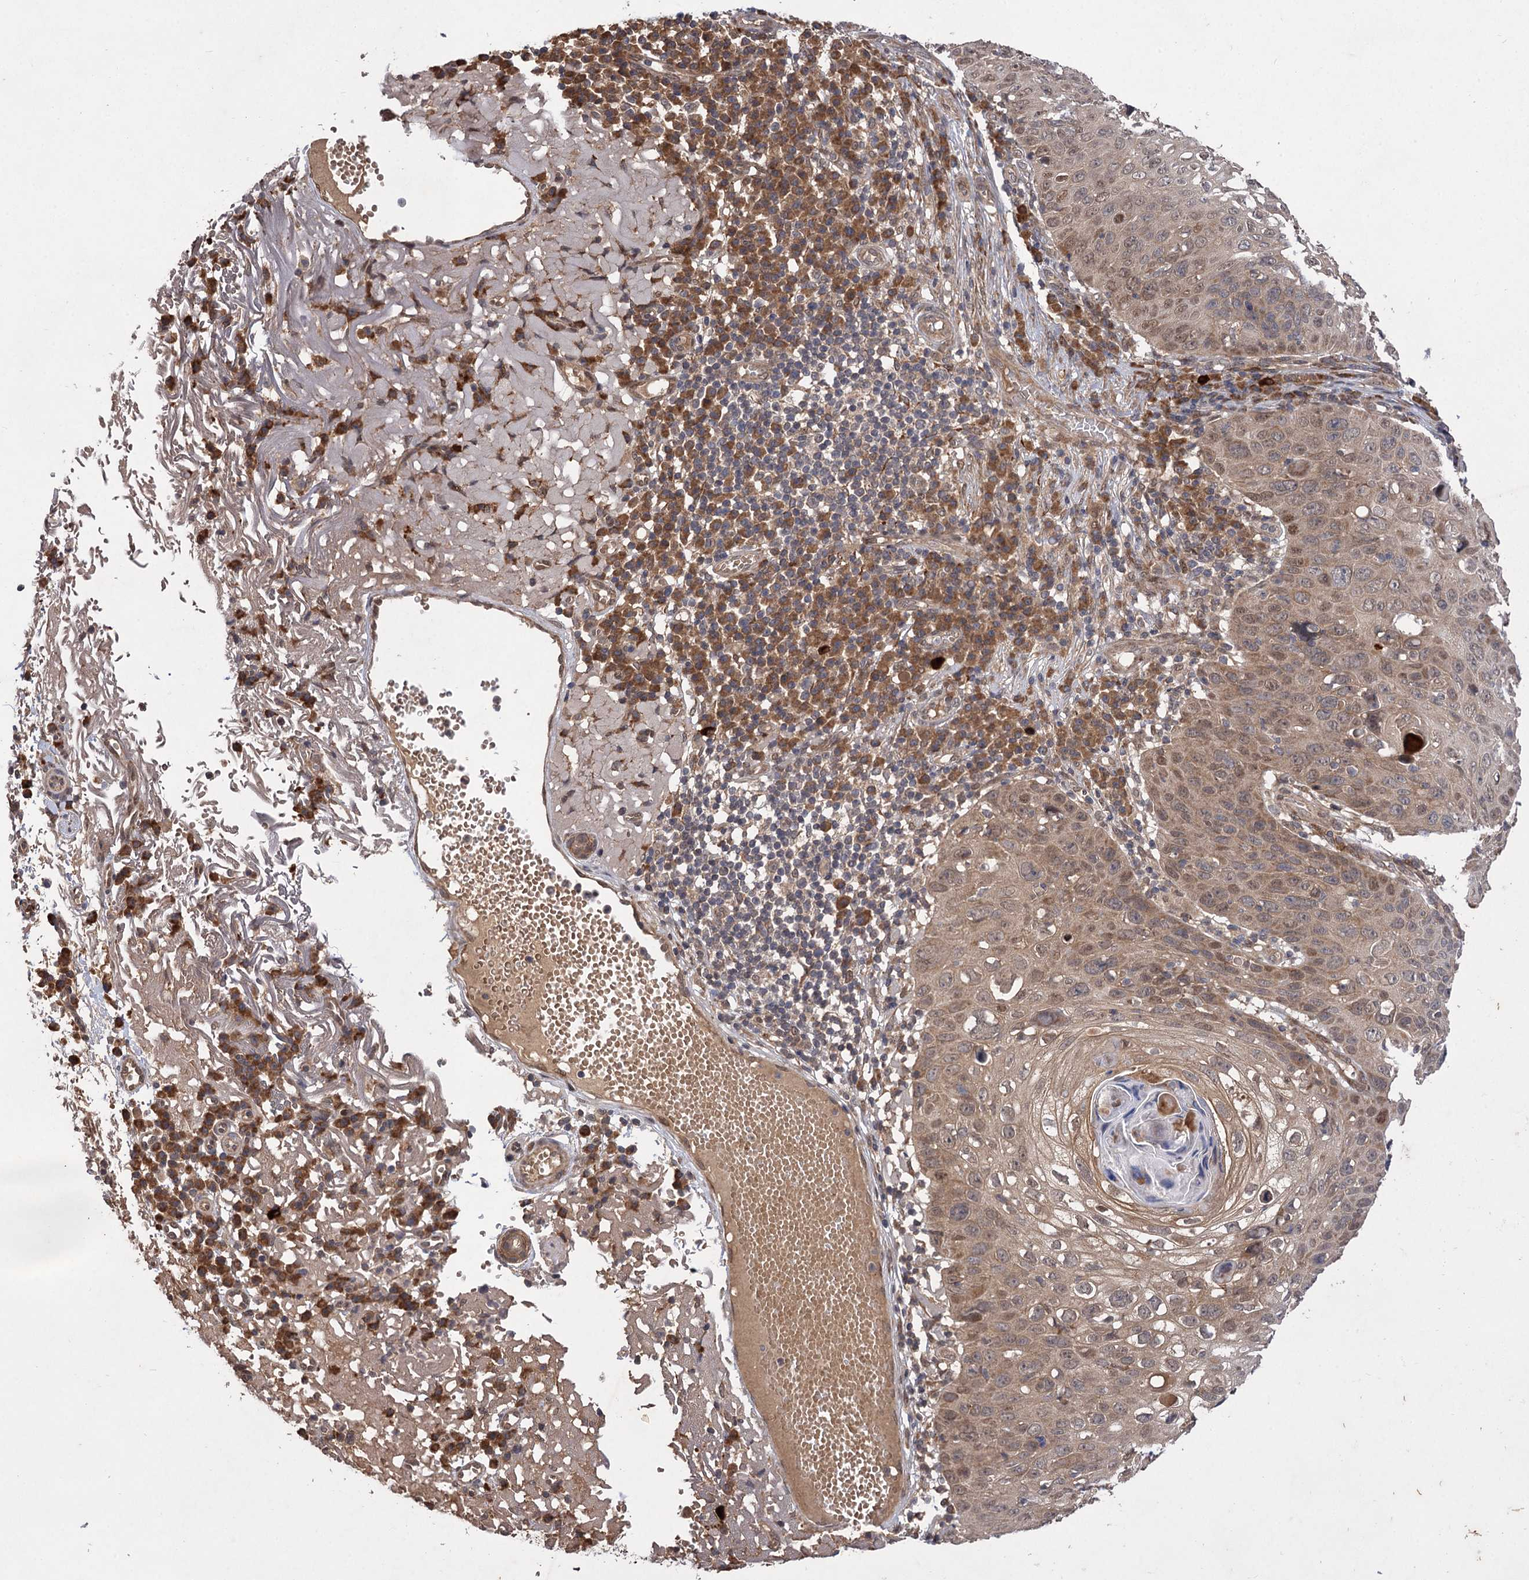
{"staining": {"intensity": "weak", "quantity": ">75%", "location": "cytoplasmic/membranous,nuclear"}, "tissue": "skin cancer", "cell_type": "Tumor cells", "image_type": "cancer", "snomed": [{"axis": "morphology", "description": "Squamous cell carcinoma, NOS"}, {"axis": "topography", "description": "Skin"}], "caption": "Brown immunohistochemical staining in human squamous cell carcinoma (skin) reveals weak cytoplasmic/membranous and nuclear staining in about >75% of tumor cells. The staining was performed using DAB, with brown indicating positive protein expression. Nuclei are stained blue with hematoxylin.", "gene": "FBXW8", "patient": {"sex": "female", "age": 90}}